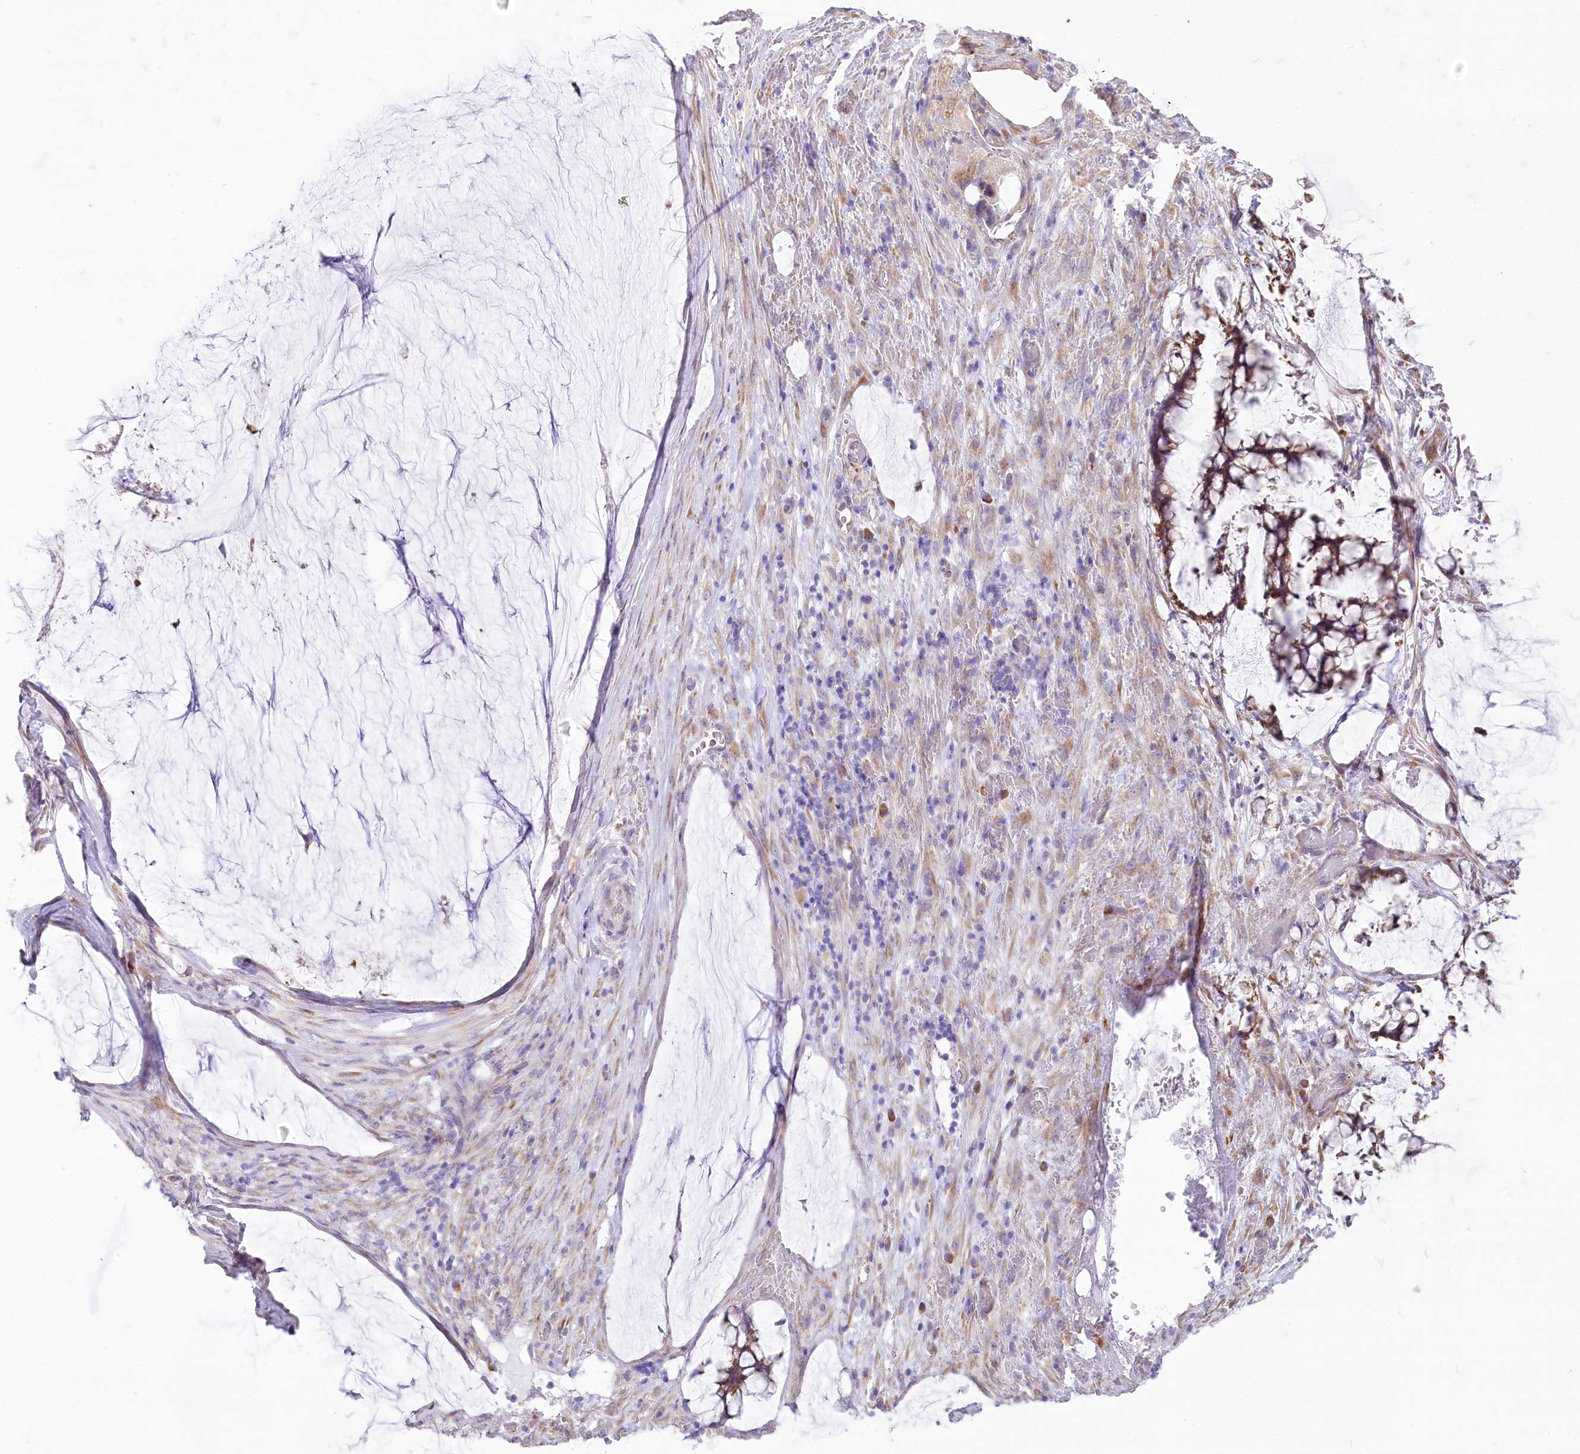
{"staining": {"intensity": "moderate", "quantity": "25%-75%", "location": "cytoplasmic/membranous"}, "tissue": "ovarian cancer", "cell_type": "Tumor cells", "image_type": "cancer", "snomed": [{"axis": "morphology", "description": "Cystadenocarcinoma, mucinous, NOS"}, {"axis": "topography", "description": "Ovary"}], "caption": "Brown immunohistochemical staining in human mucinous cystadenocarcinoma (ovarian) demonstrates moderate cytoplasmic/membranous expression in approximately 25%-75% of tumor cells. (brown staining indicates protein expression, while blue staining denotes nuclei).", "gene": "STT3B", "patient": {"sex": "female", "age": 42}}